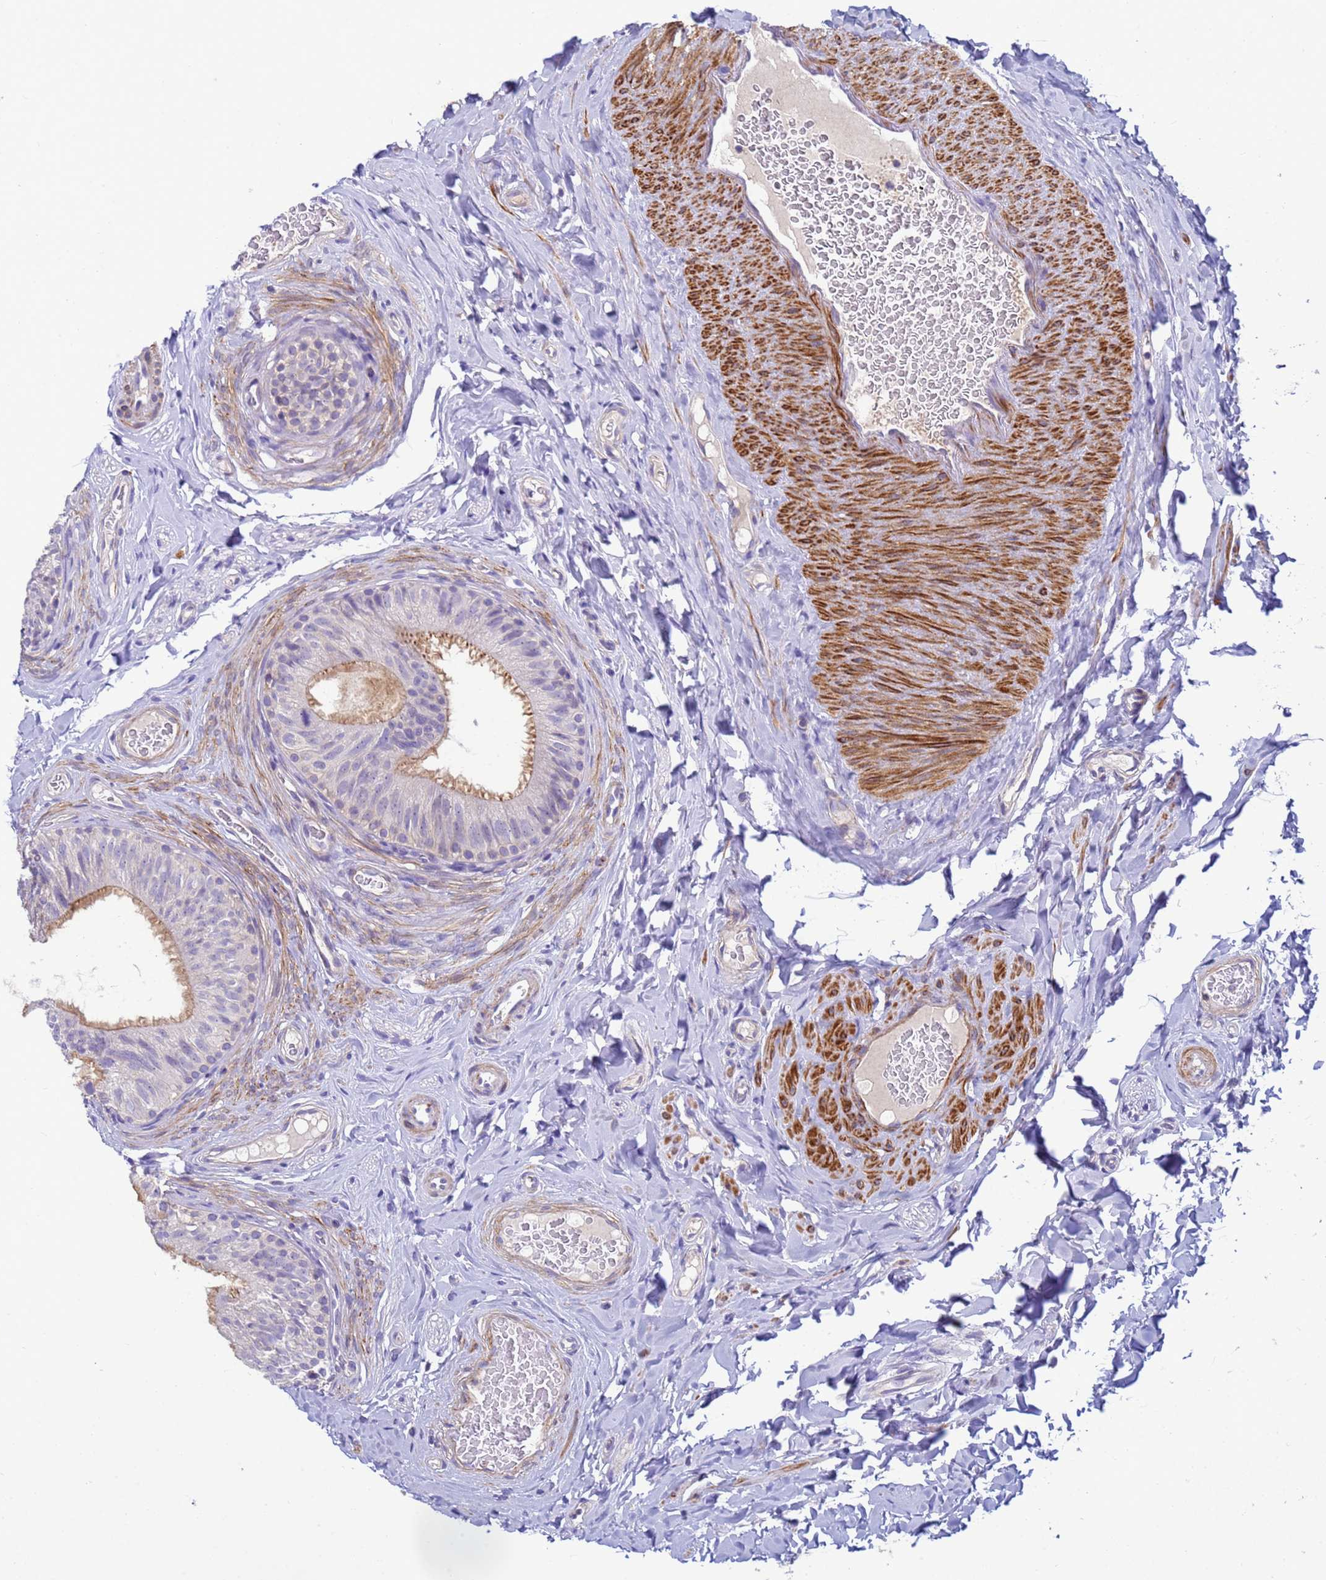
{"staining": {"intensity": "moderate", "quantity": "<25%", "location": "cytoplasmic/membranous"}, "tissue": "epididymis", "cell_type": "Glandular cells", "image_type": "normal", "snomed": [{"axis": "morphology", "description": "Normal tissue, NOS"}, {"axis": "topography", "description": "Epididymis"}], "caption": "An image showing moderate cytoplasmic/membranous expression in approximately <25% of glandular cells in normal epididymis, as visualized by brown immunohistochemical staining.", "gene": "KLHL13", "patient": {"sex": "male", "age": 34}}